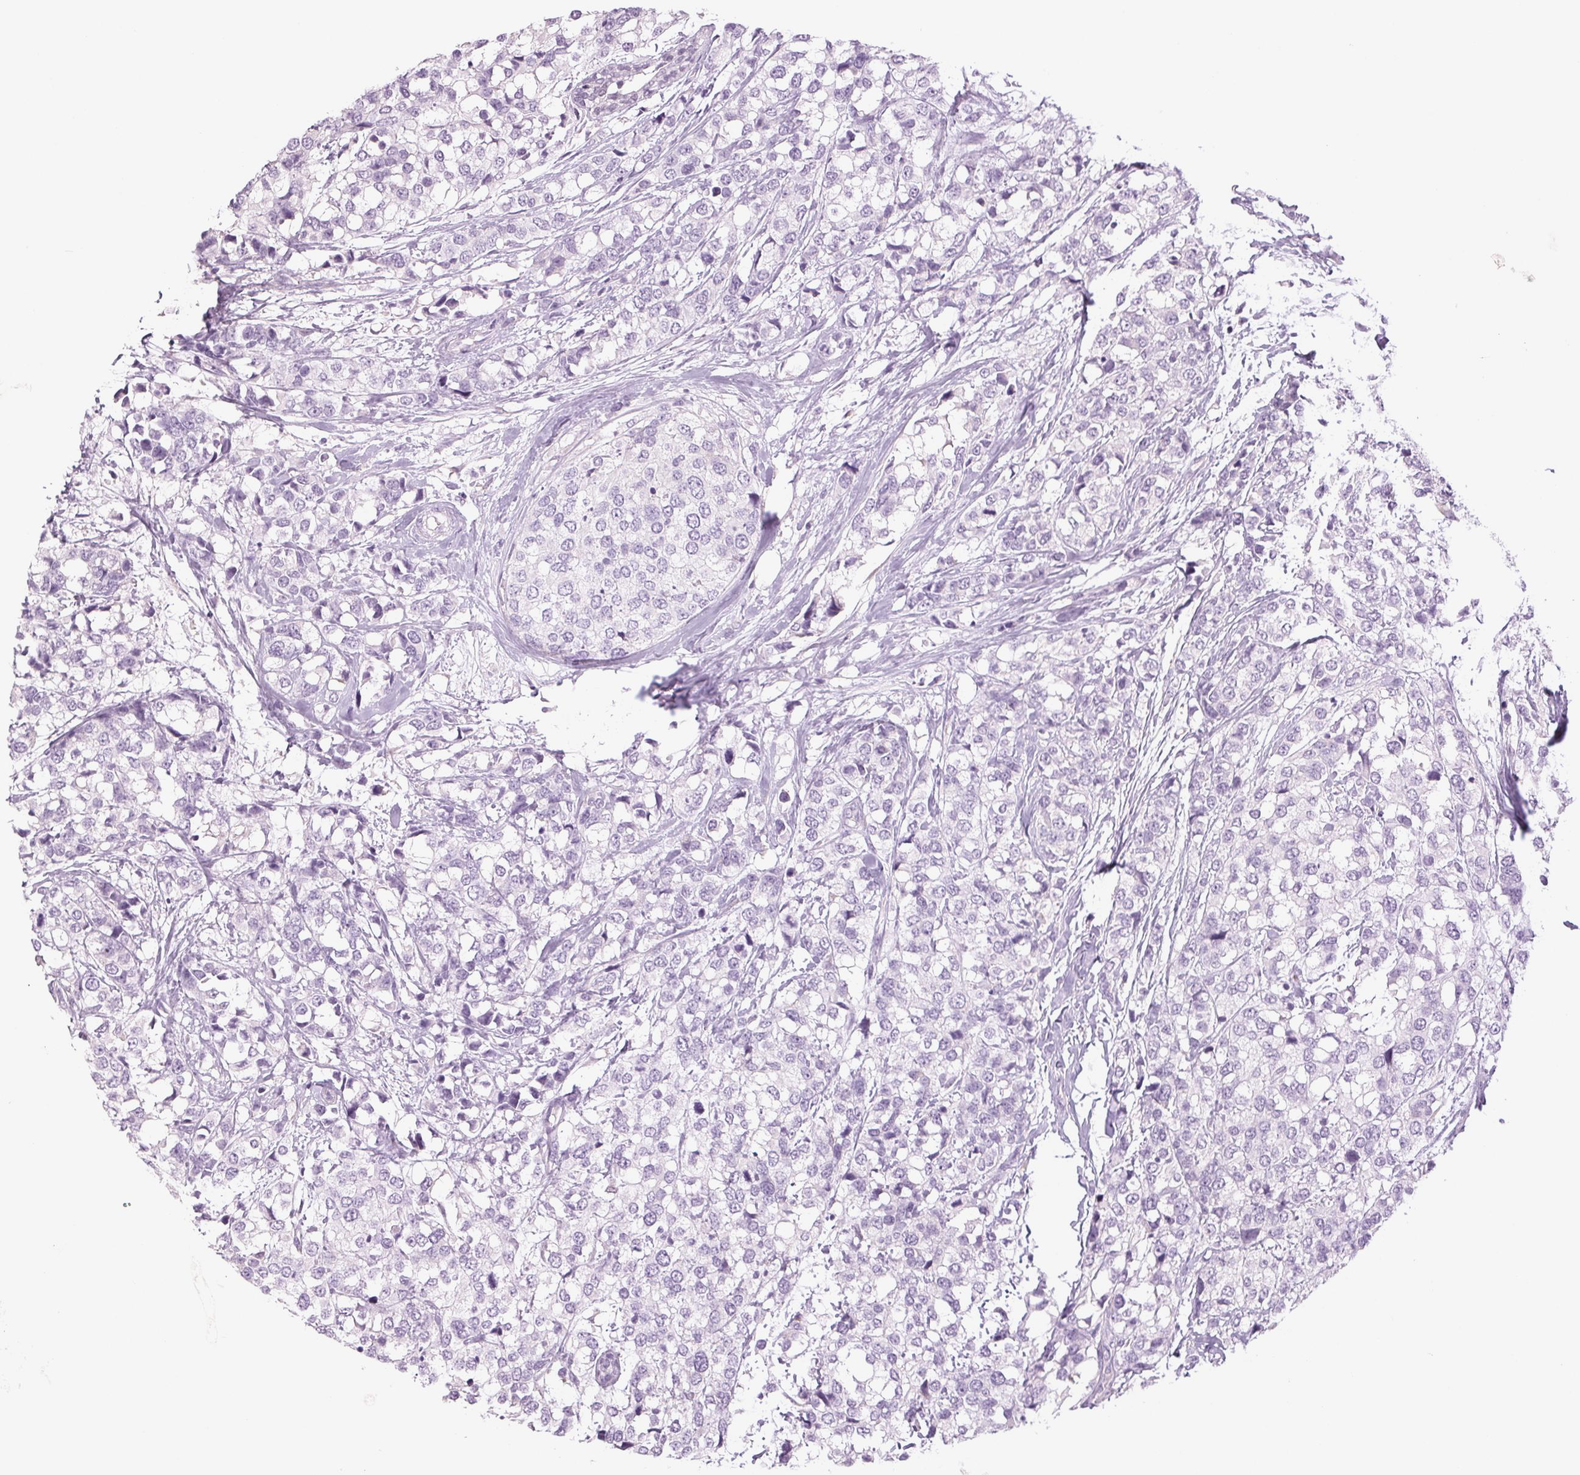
{"staining": {"intensity": "negative", "quantity": "none", "location": "none"}, "tissue": "breast cancer", "cell_type": "Tumor cells", "image_type": "cancer", "snomed": [{"axis": "morphology", "description": "Lobular carcinoma"}, {"axis": "topography", "description": "Breast"}], "caption": "IHC of human breast cancer reveals no positivity in tumor cells.", "gene": "DNAJC6", "patient": {"sex": "female", "age": 59}}